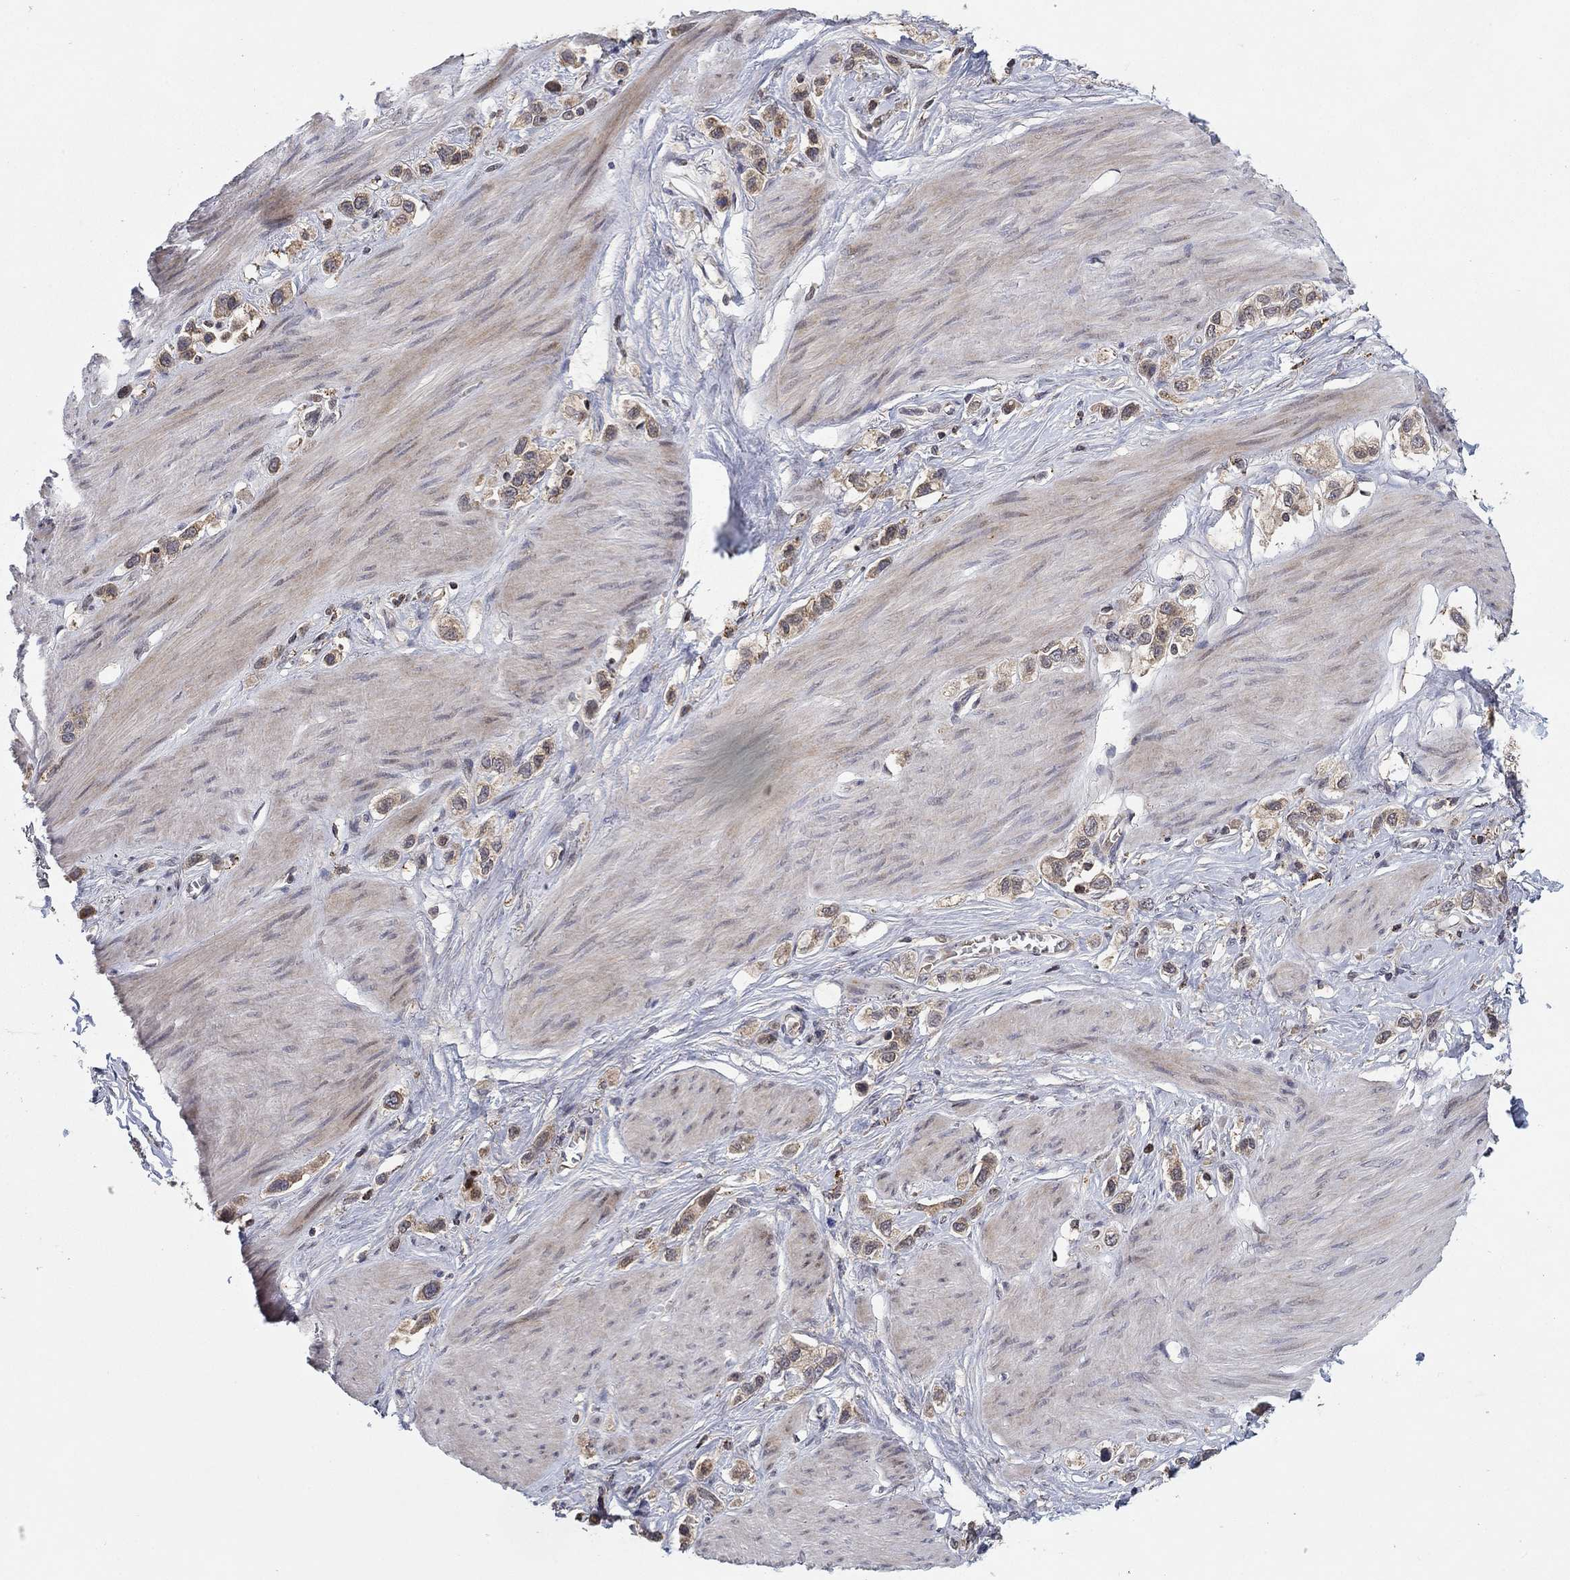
{"staining": {"intensity": "weak", "quantity": ">75%", "location": "cytoplasmic/membranous"}, "tissue": "stomach cancer", "cell_type": "Tumor cells", "image_type": "cancer", "snomed": [{"axis": "morphology", "description": "Normal tissue, NOS"}, {"axis": "morphology", "description": "Adenocarcinoma, NOS"}, {"axis": "morphology", "description": "Adenocarcinoma, High grade"}, {"axis": "topography", "description": "Stomach, upper"}, {"axis": "topography", "description": "Stomach"}], "caption": "Stomach cancer (adenocarcinoma (high-grade)) stained for a protein displays weak cytoplasmic/membranous positivity in tumor cells.", "gene": "LPCAT4", "patient": {"sex": "female", "age": 65}}